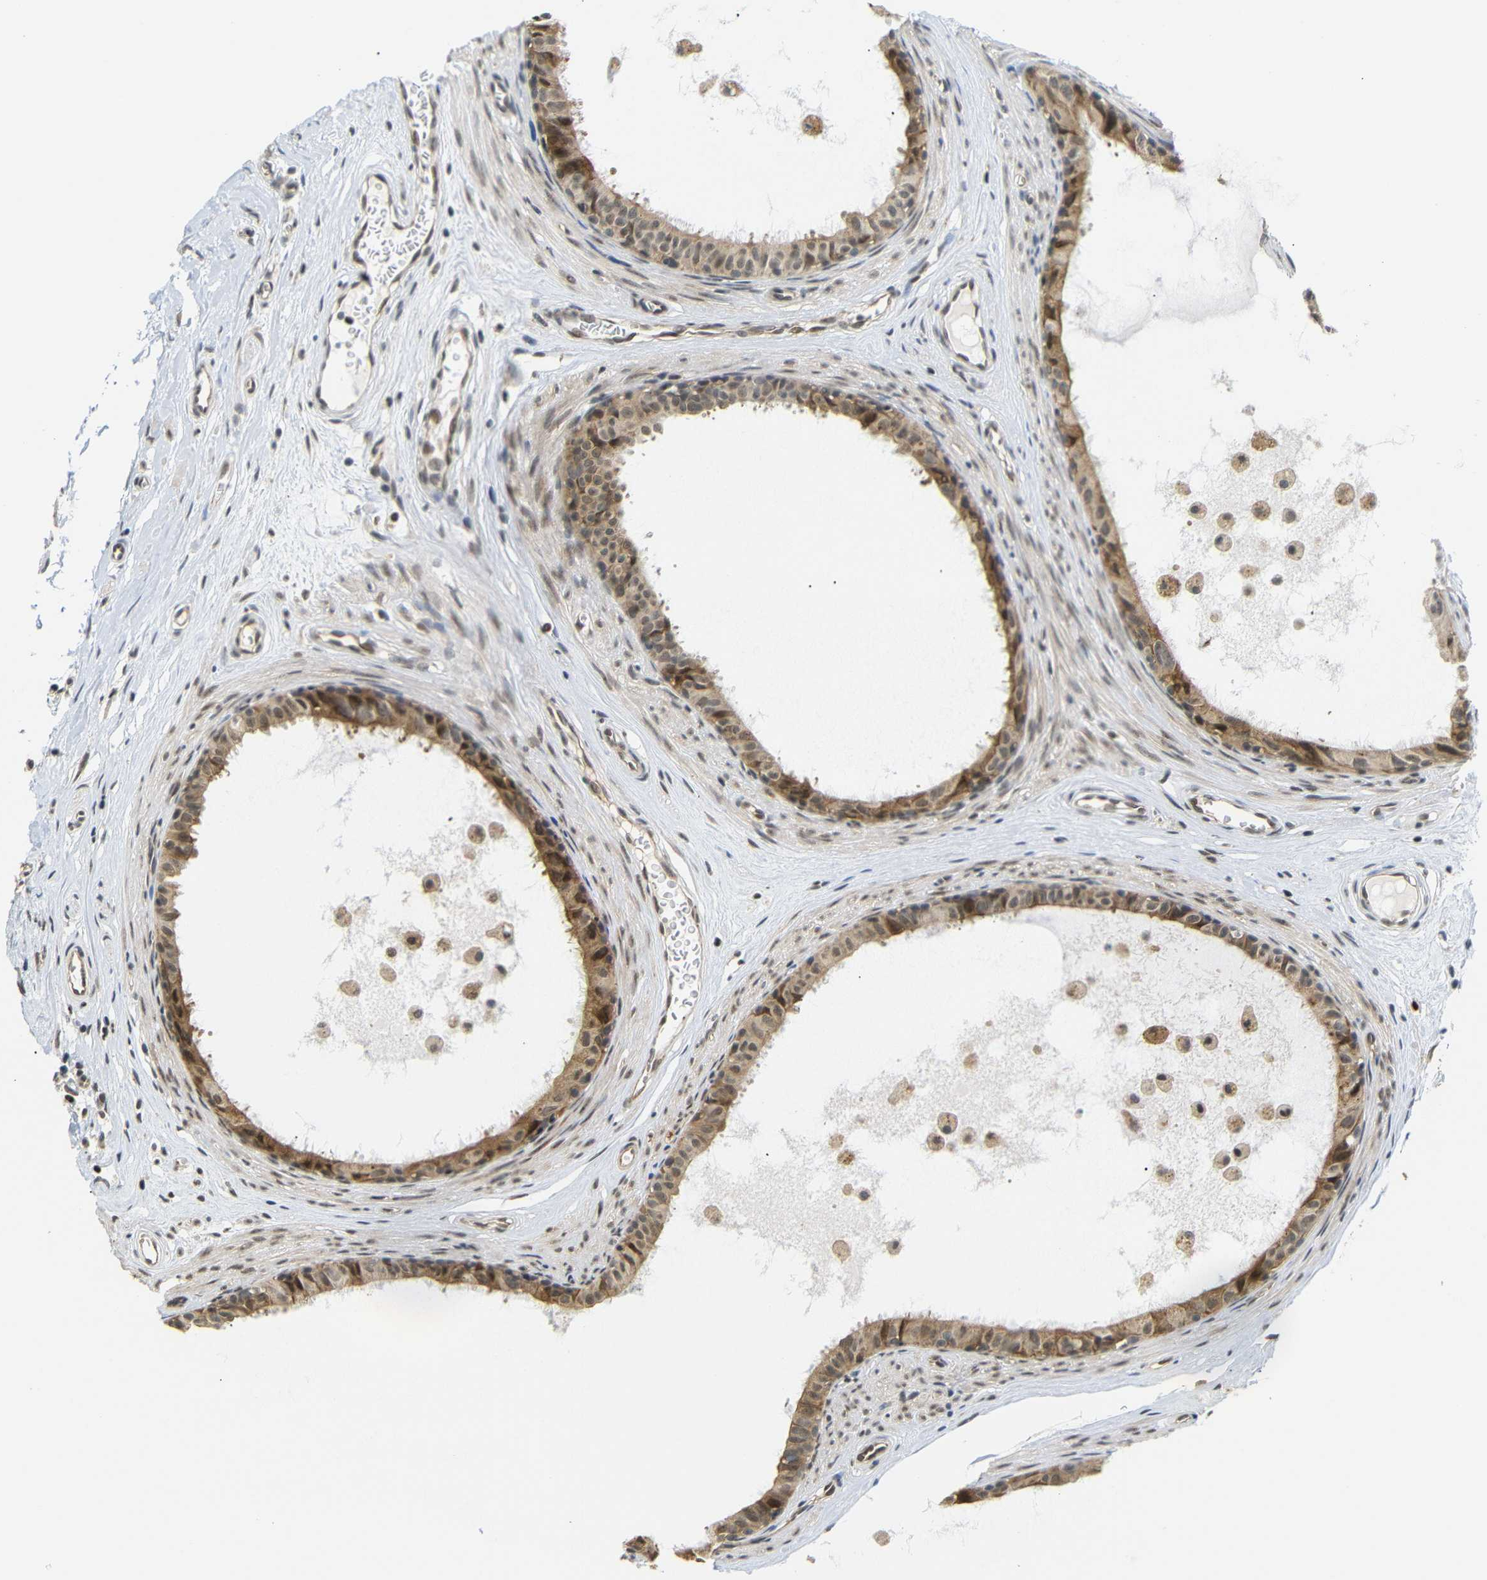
{"staining": {"intensity": "strong", "quantity": ">75%", "location": "cytoplasmic/membranous"}, "tissue": "epididymis", "cell_type": "Glandular cells", "image_type": "normal", "snomed": [{"axis": "morphology", "description": "Normal tissue, NOS"}, {"axis": "morphology", "description": "Inflammation, NOS"}, {"axis": "topography", "description": "Epididymis"}], "caption": "Glandular cells exhibit high levels of strong cytoplasmic/membranous positivity in about >75% of cells in unremarkable human epididymis.", "gene": "GJA5", "patient": {"sex": "male", "age": 85}}